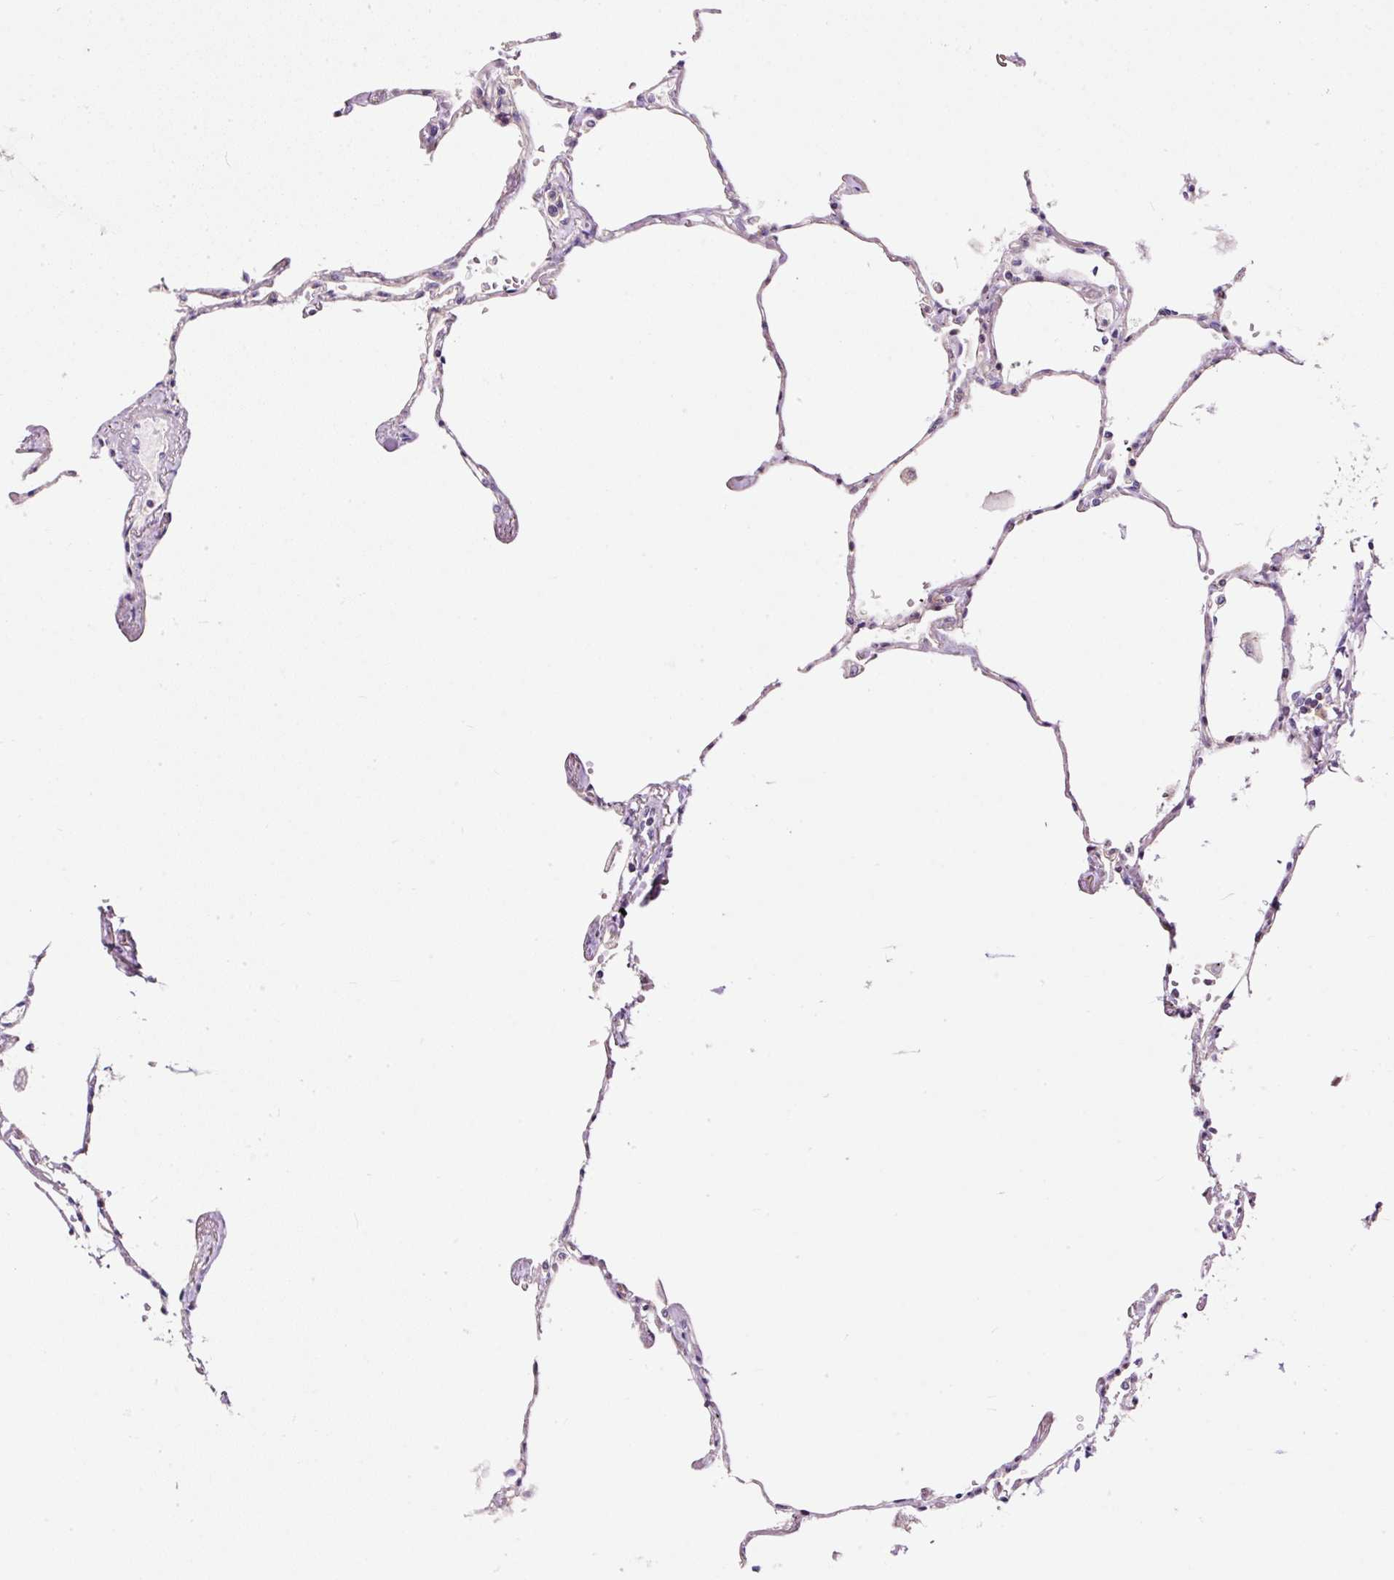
{"staining": {"intensity": "weak", "quantity": "25%-75%", "location": "cytoplasmic/membranous"}, "tissue": "lung", "cell_type": "Alveolar cells", "image_type": "normal", "snomed": [{"axis": "morphology", "description": "Normal tissue, NOS"}, {"axis": "topography", "description": "Lung"}], "caption": "Immunohistochemical staining of normal human lung demonstrates 25%-75% levels of weak cytoplasmic/membranous protein staining in about 25%-75% of alveolar cells.", "gene": "BOLA3", "patient": {"sex": "female", "age": 67}}